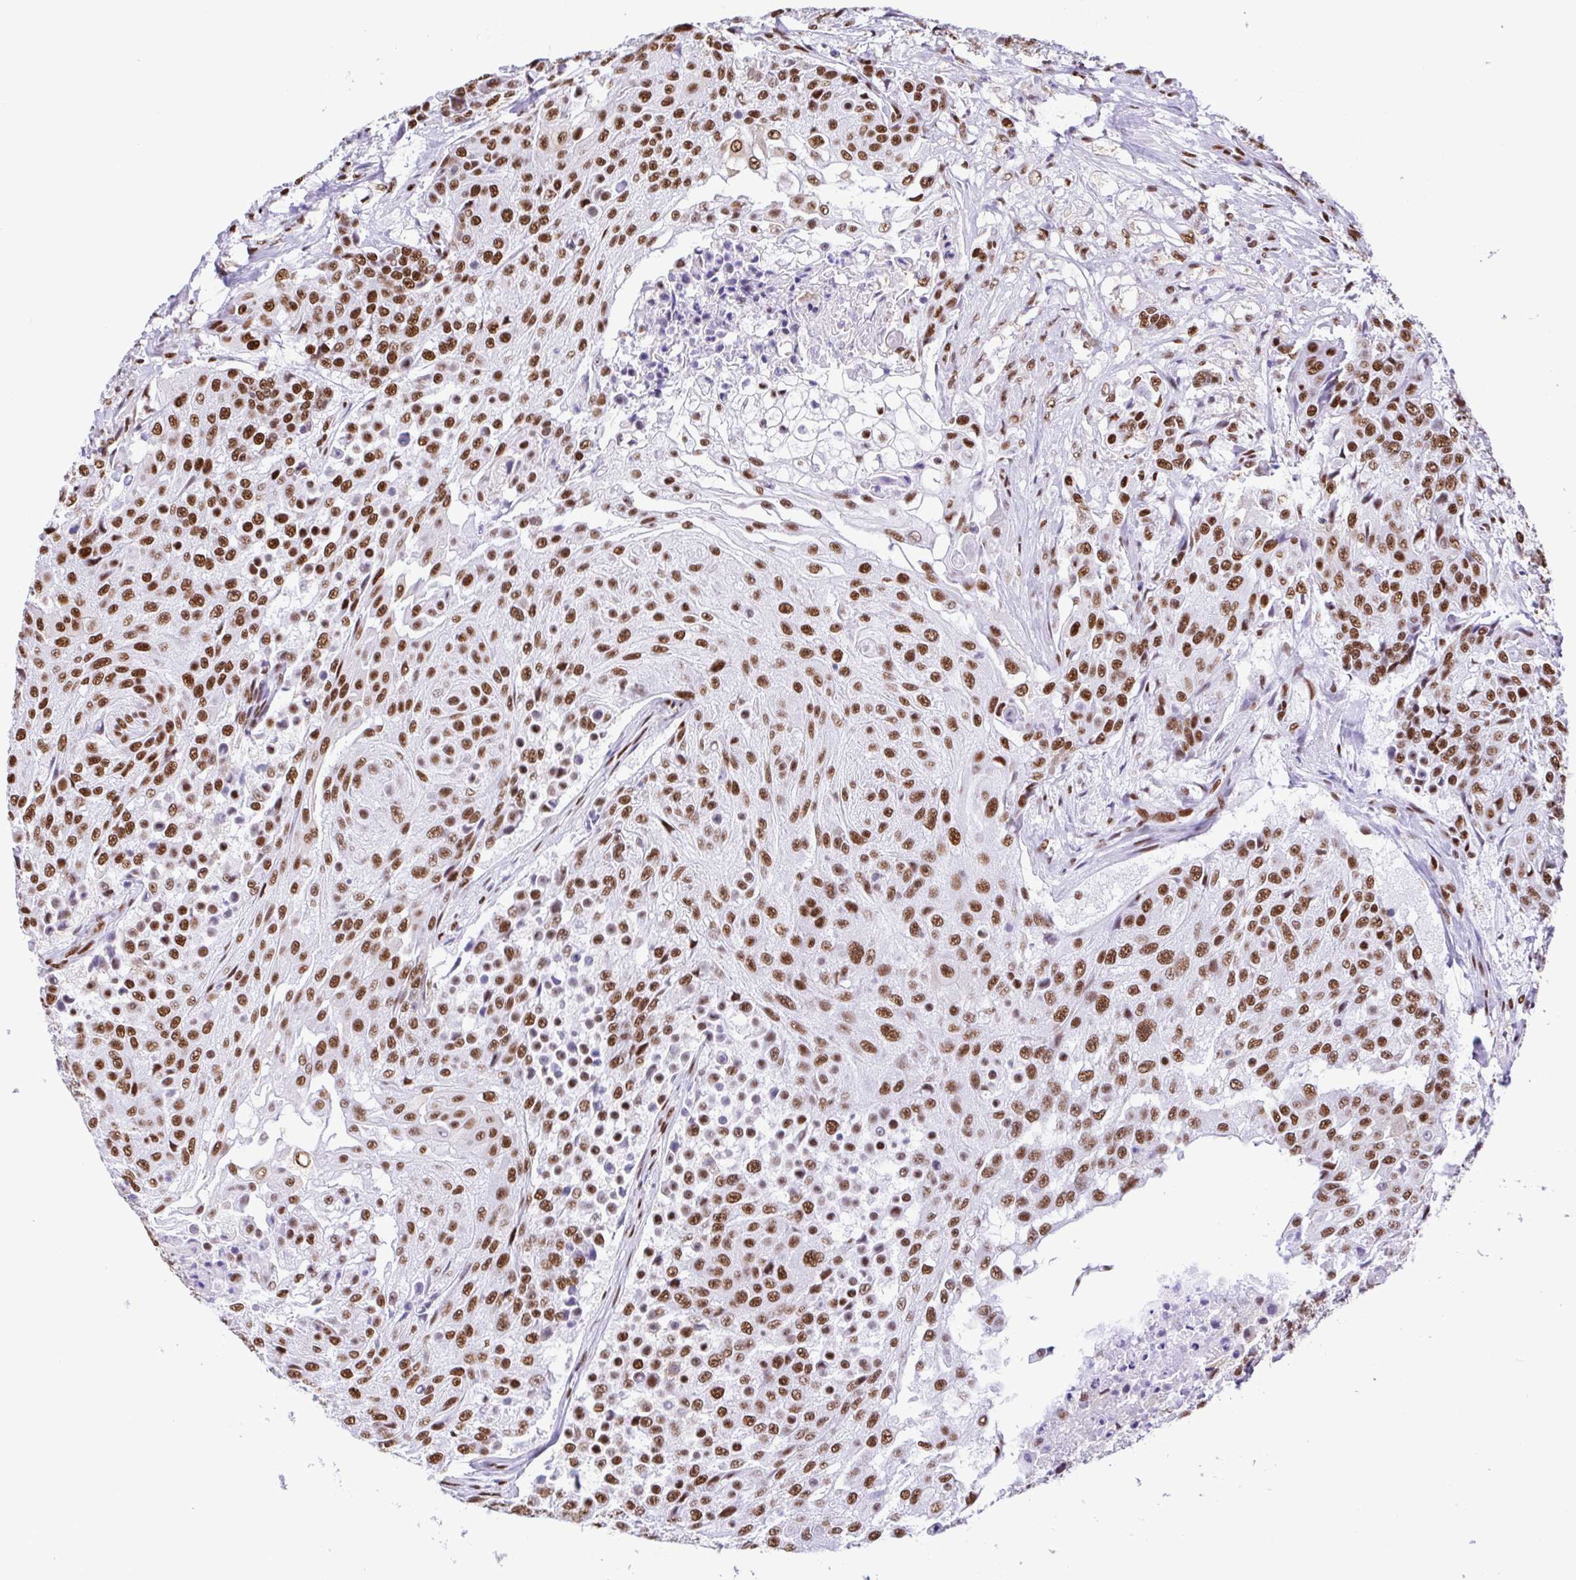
{"staining": {"intensity": "moderate", "quantity": ">75%", "location": "nuclear"}, "tissue": "urothelial cancer", "cell_type": "Tumor cells", "image_type": "cancer", "snomed": [{"axis": "morphology", "description": "Urothelial carcinoma, High grade"}, {"axis": "topography", "description": "Urinary bladder"}], "caption": "Protein analysis of urothelial cancer tissue demonstrates moderate nuclear staining in approximately >75% of tumor cells.", "gene": "TRIM28", "patient": {"sex": "female", "age": 63}}